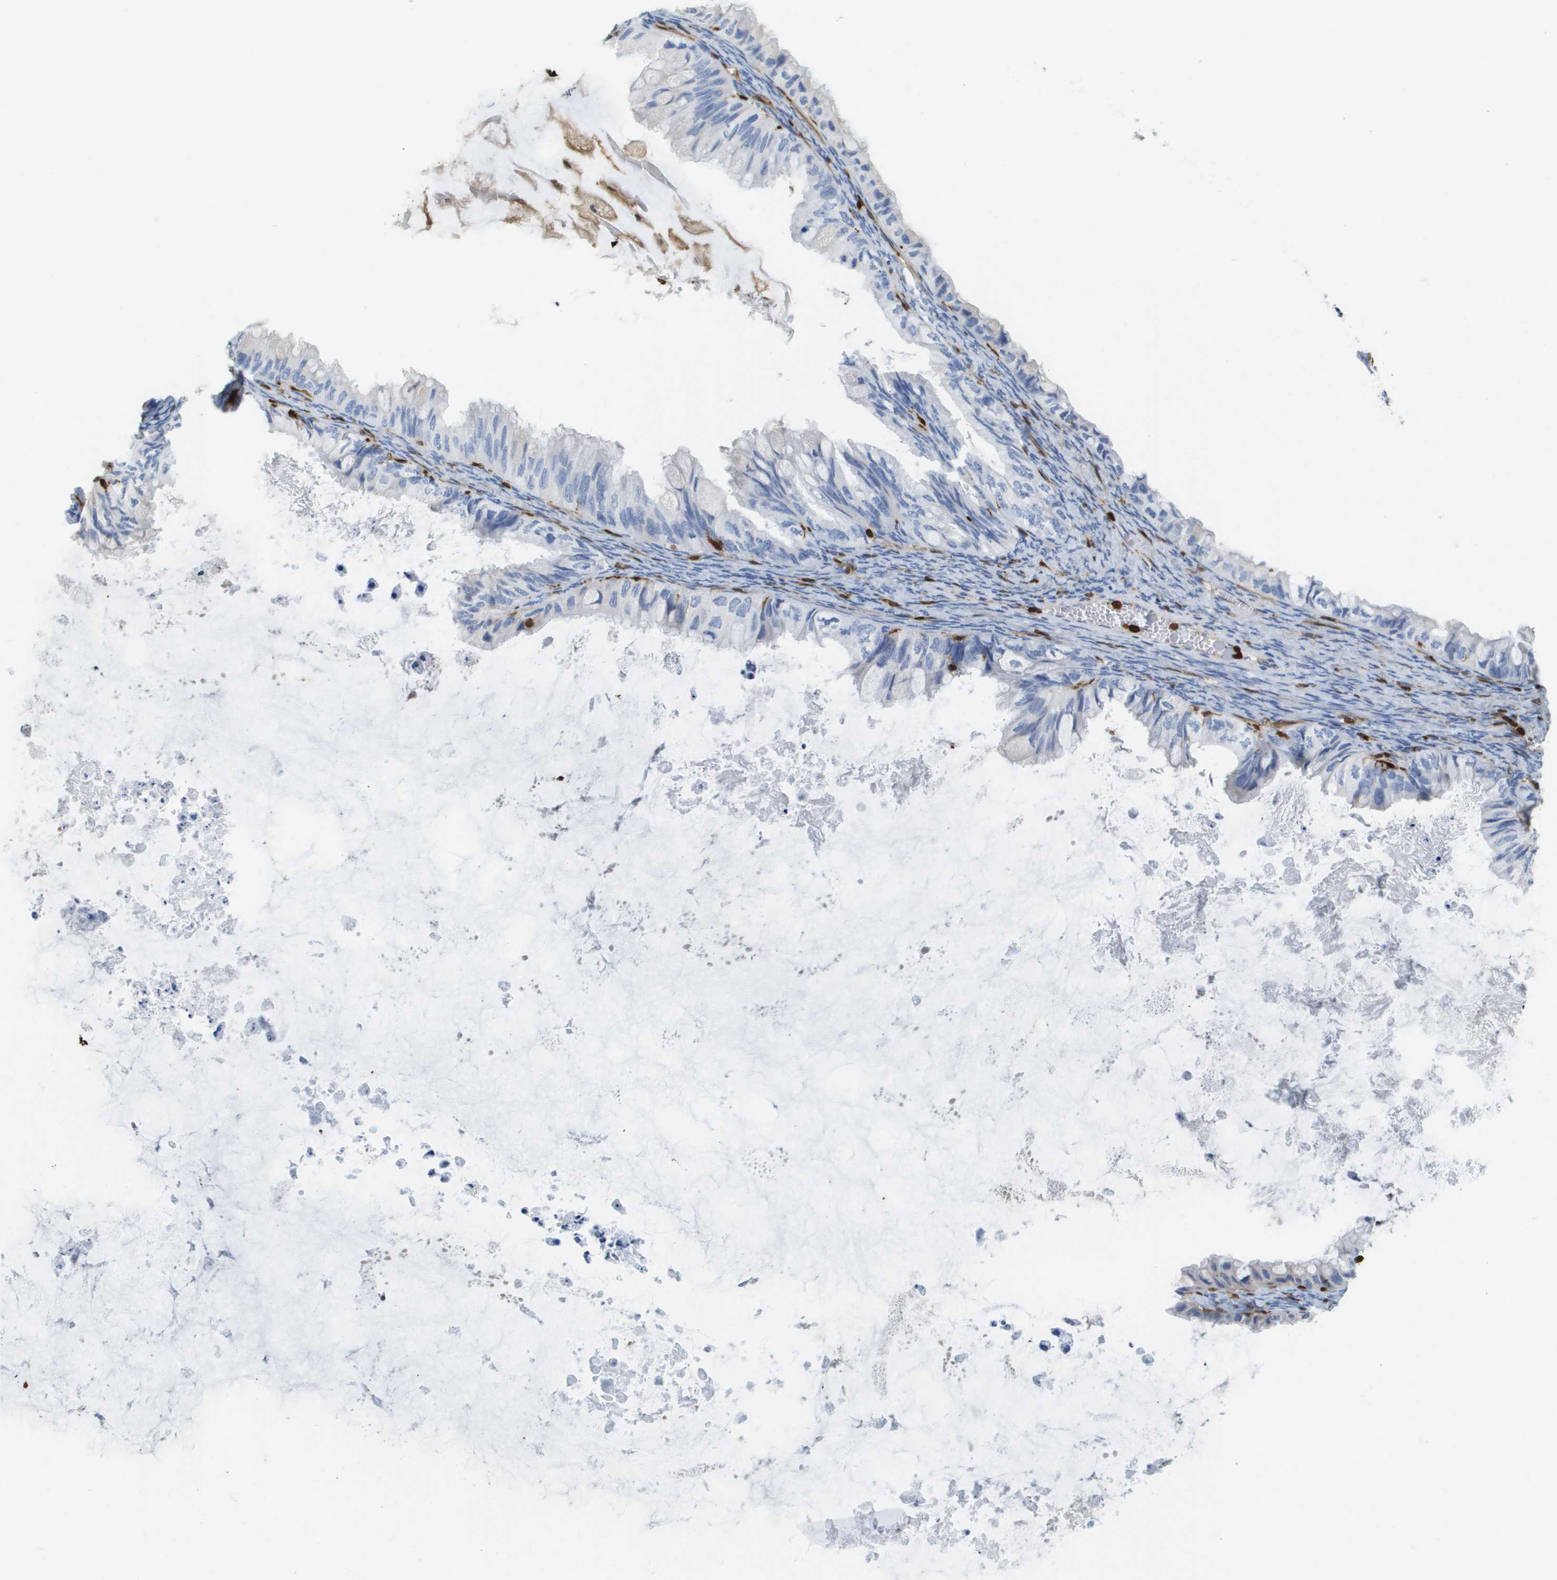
{"staining": {"intensity": "negative", "quantity": "none", "location": "none"}, "tissue": "ovarian cancer", "cell_type": "Tumor cells", "image_type": "cancer", "snomed": [{"axis": "morphology", "description": "Cystadenocarcinoma, mucinous, NOS"}, {"axis": "topography", "description": "Ovary"}], "caption": "This is an immunohistochemistry image of human ovarian cancer. There is no expression in tumor cells.", "gene": "DOCK5", "patient": {"sex": "female", "age": 80}}